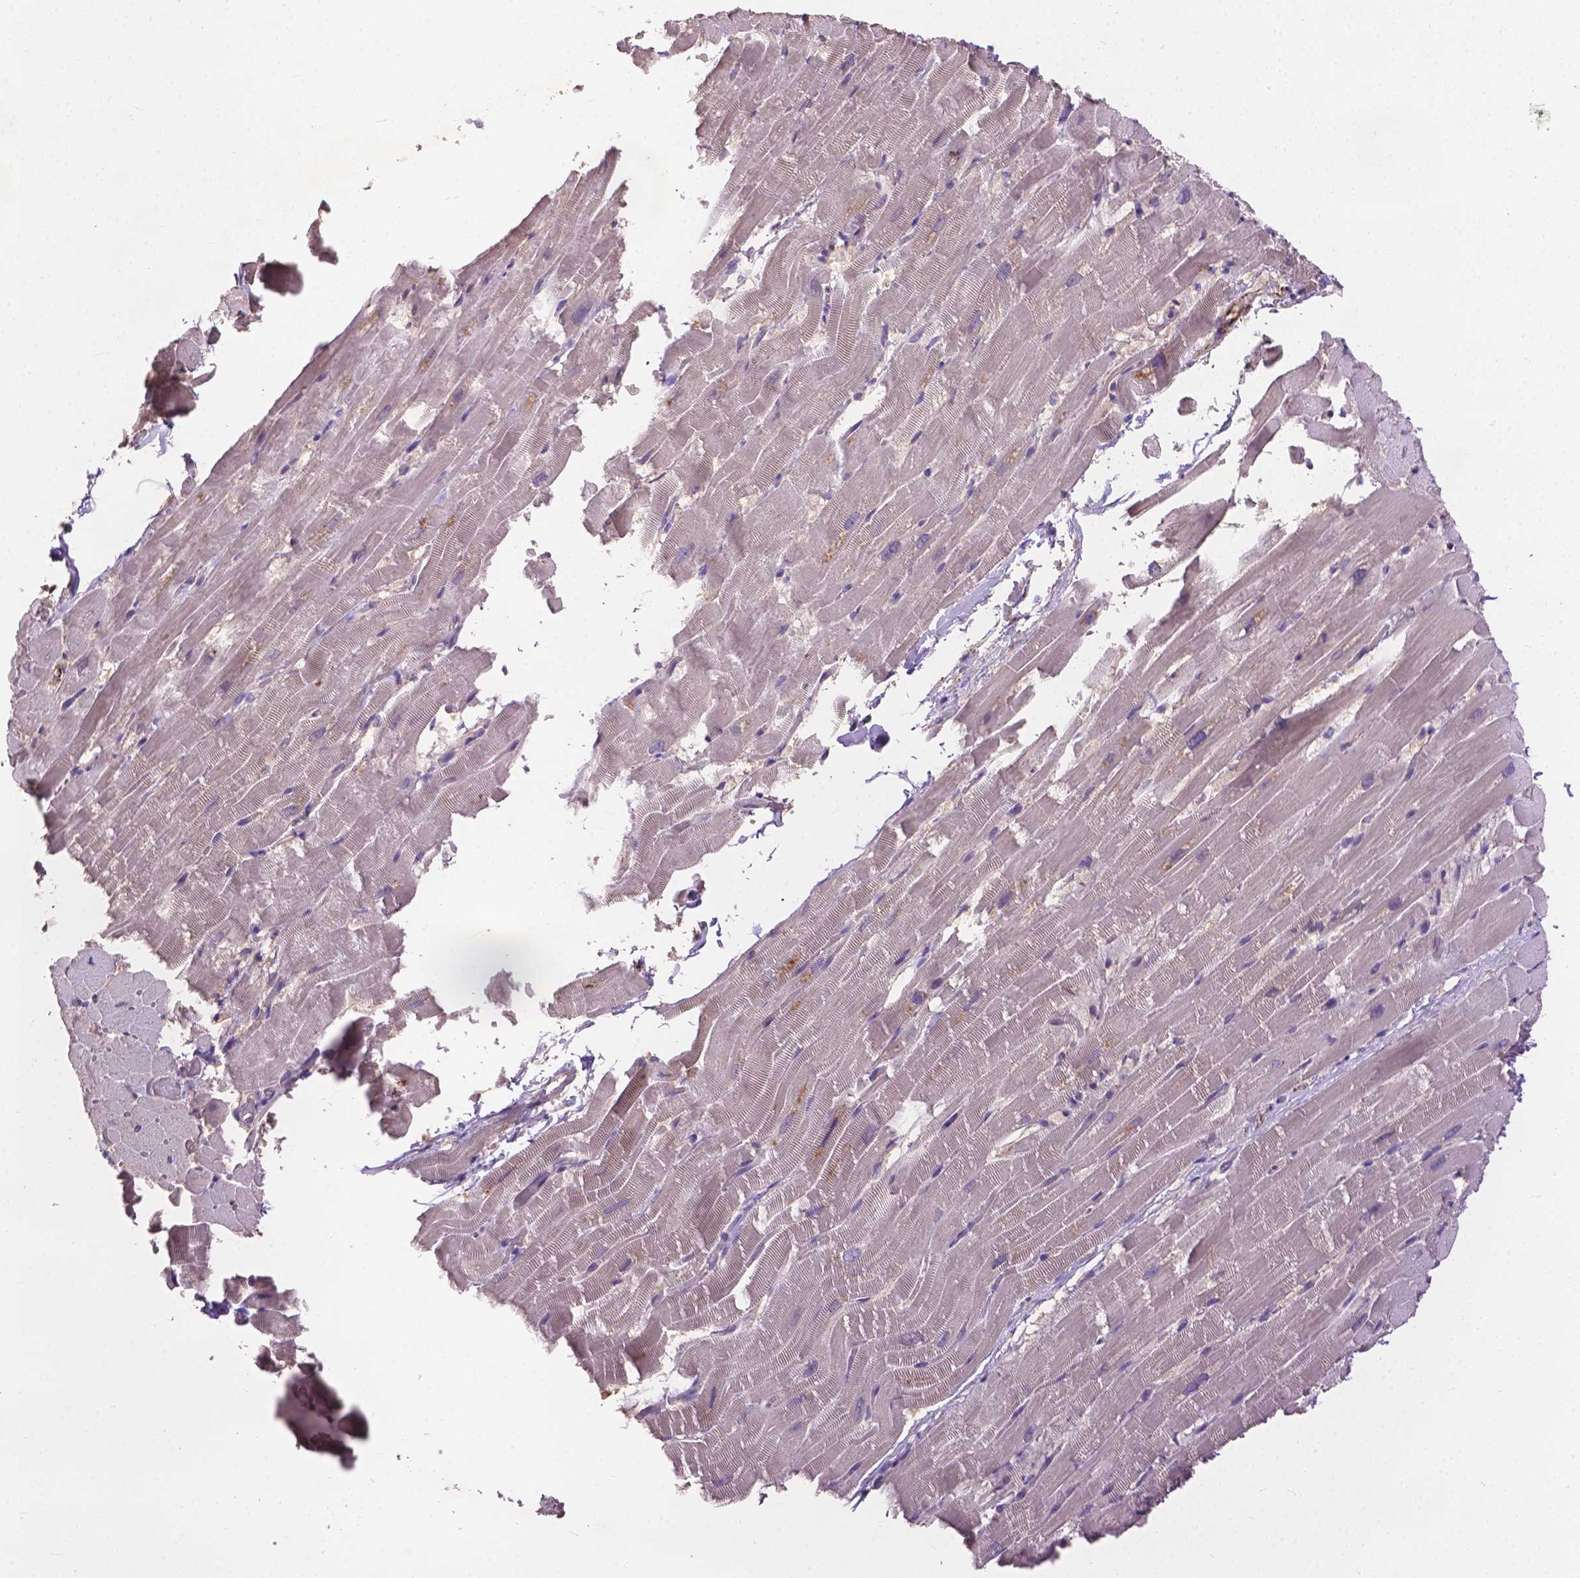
{"staining": {"intensity": "negative", "quantity": "none", "location": "none"}, "tissue": "heart muscle", "cell_type": "Cardiomyocytes", "image_type": "normal", "snomed": [{"axis": "morphology", "description": "Normal tissue, NOS"}, {"axis": "topography", "description": "Heart"}], "caption": "Immunohistochemistry (IHC) of benign human heart muscle exhibits no positivity in cardiomyocytes.", "gene": "ZNF337", "patient": {"sex": "male", "age": 37}}